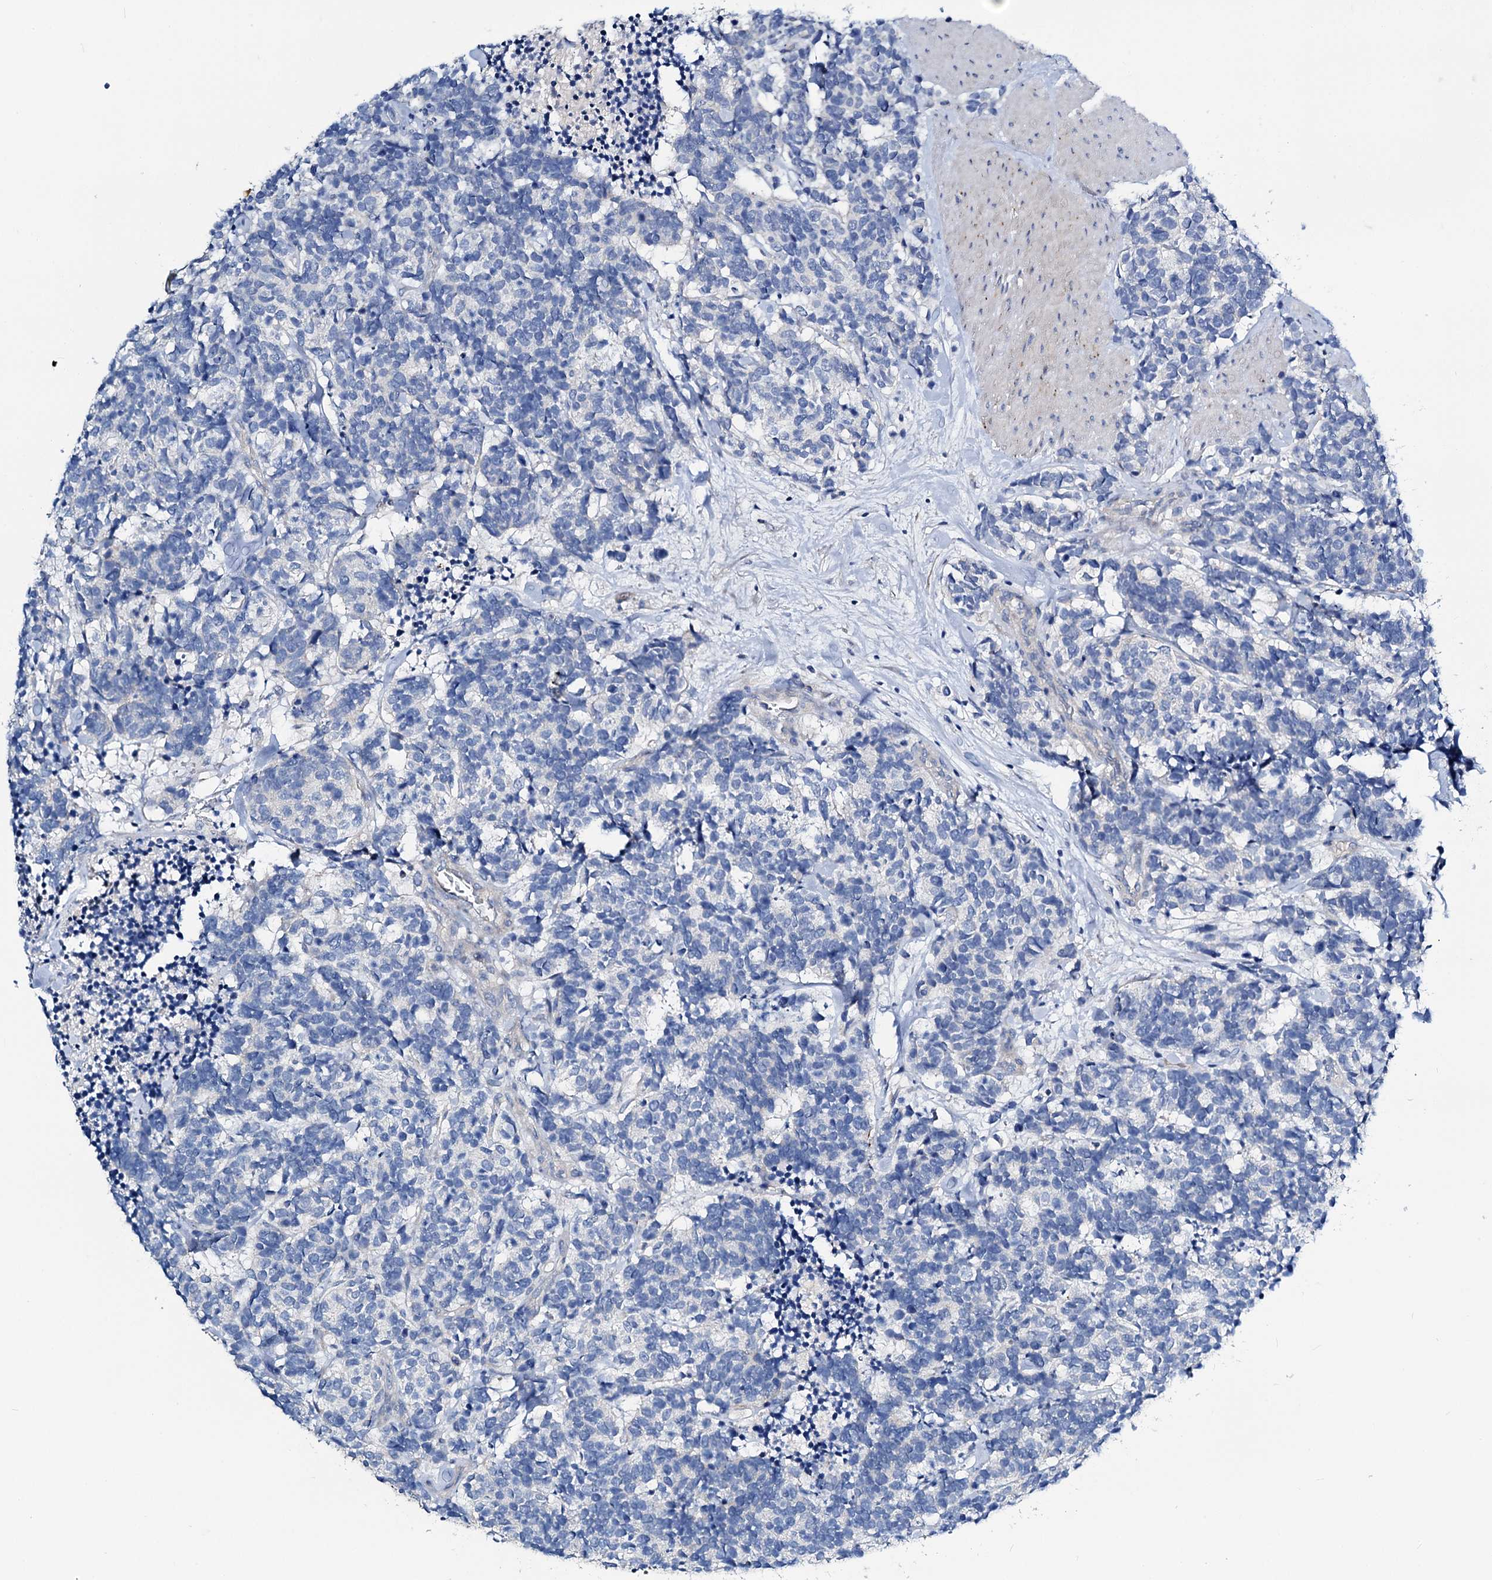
{"staining": {"intensity": "negative", "quantity": "none", "location": "none"}, "tissue": "carcinoid", "cell_type": "Tumor cells", "image_type": "cancer", "snomed": [{"axis": "morphology", "description": "Carcinoma, NOS"}, {"axis": "morphology", "description": "Carcinoid, malignant, NOS"}, {"axis": "topography", "description": "Urinary bladder"}], "caption": "The micrograph exhibits no significant expression in tumor cells of carcinoid.", "gene": "DYDC2", "patient": {"sex": "male", "age": 57}}